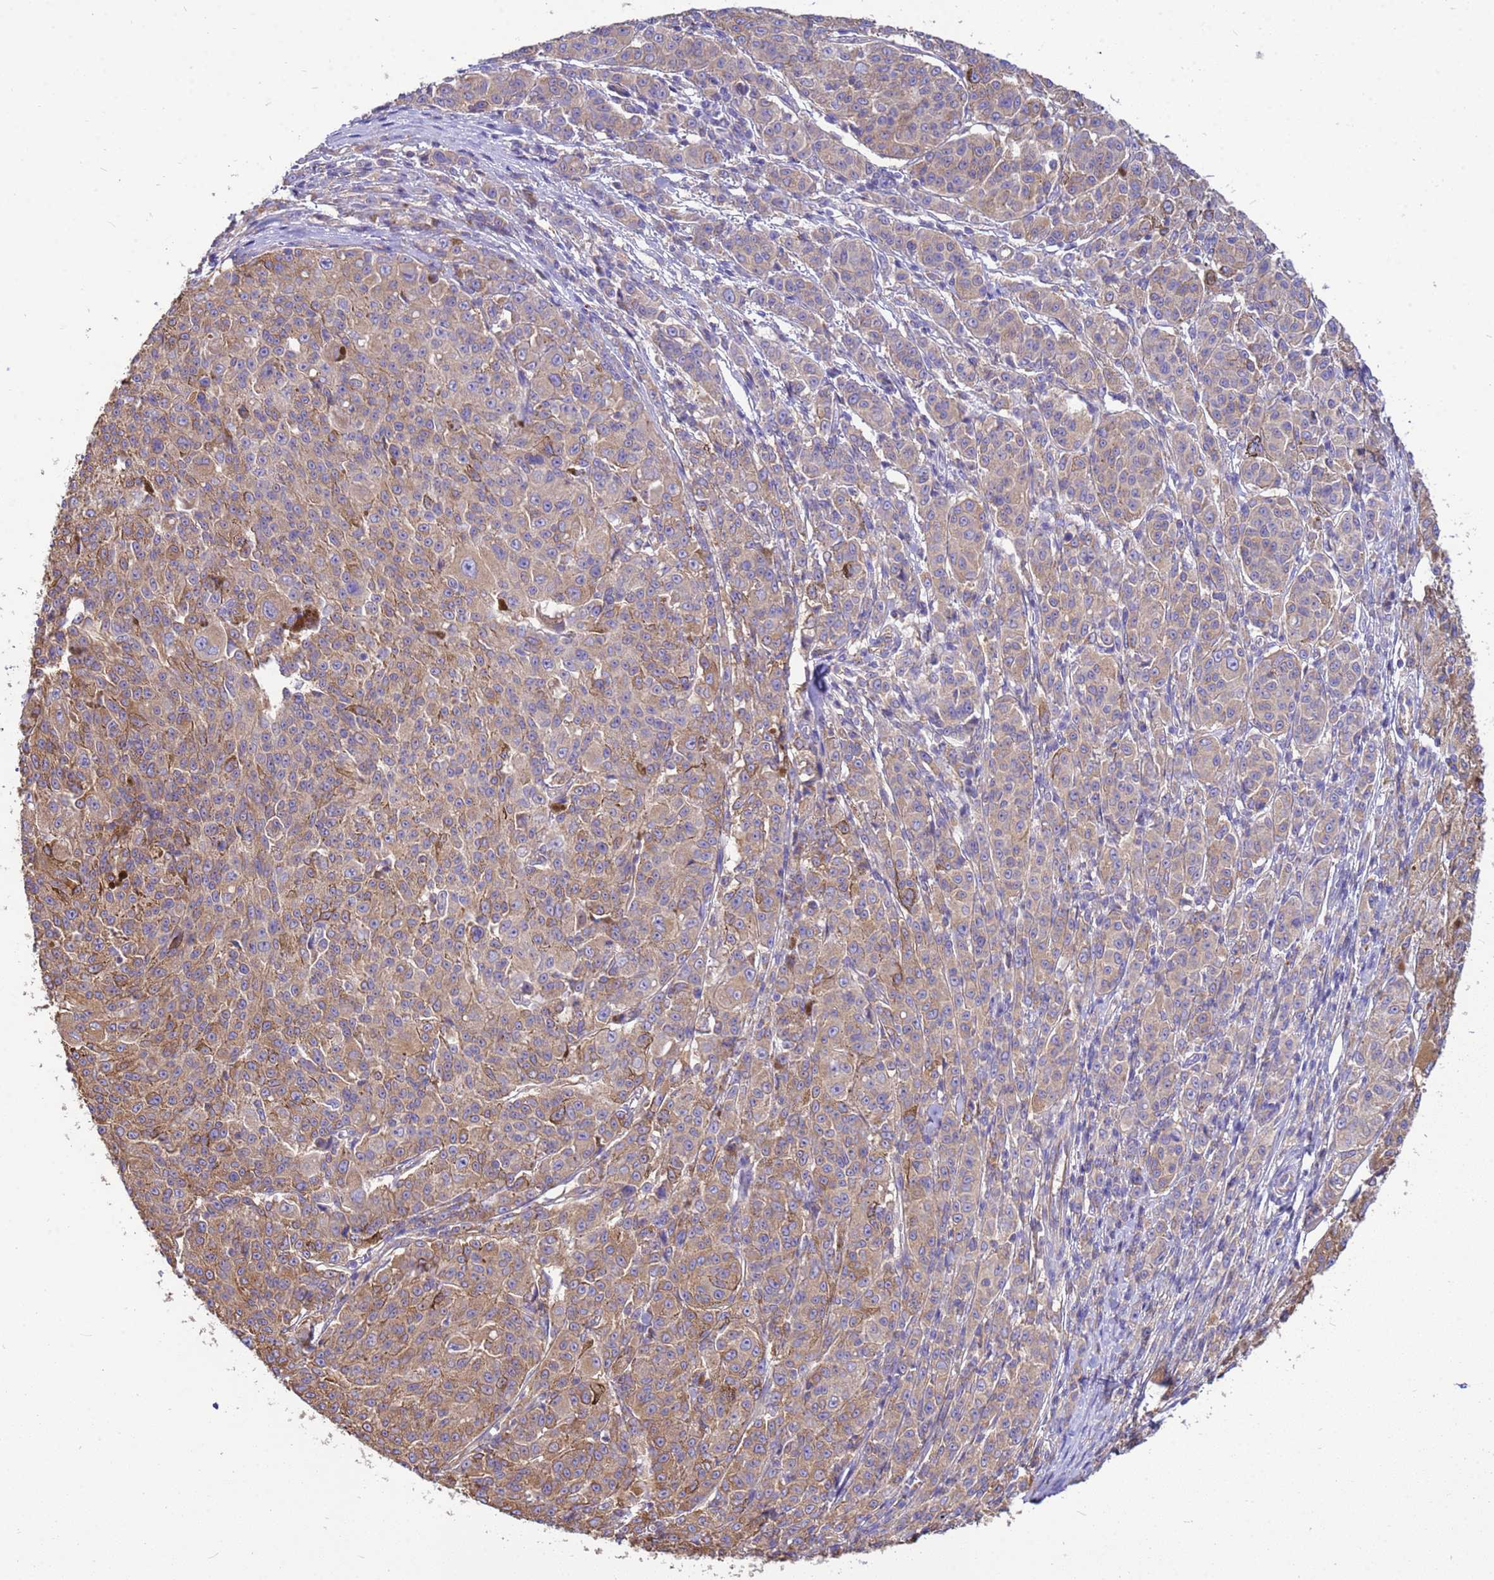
{"staining": {"intensity": "moderate", "quantity": ">75%", "location": "cytoplasmic/membranous"}, "tissue": "melanoma", "cell_type": "Tumor cells", "image_type": "cancer", "snomed": [{"axis": "morphology", "description": "Malignant melanoma, NOS"}, {"axis": "topography", "description": "Skin"}], "caption": "Malignant melanoma tissue displays moderate cytoplasmic/membranous expression in about >75% of tumor cells (brown staining indicates protein expression, while blue staining denotes nuclei).", "gene": "TUBB1", "patient": {"sex": "female", "age": 52}}